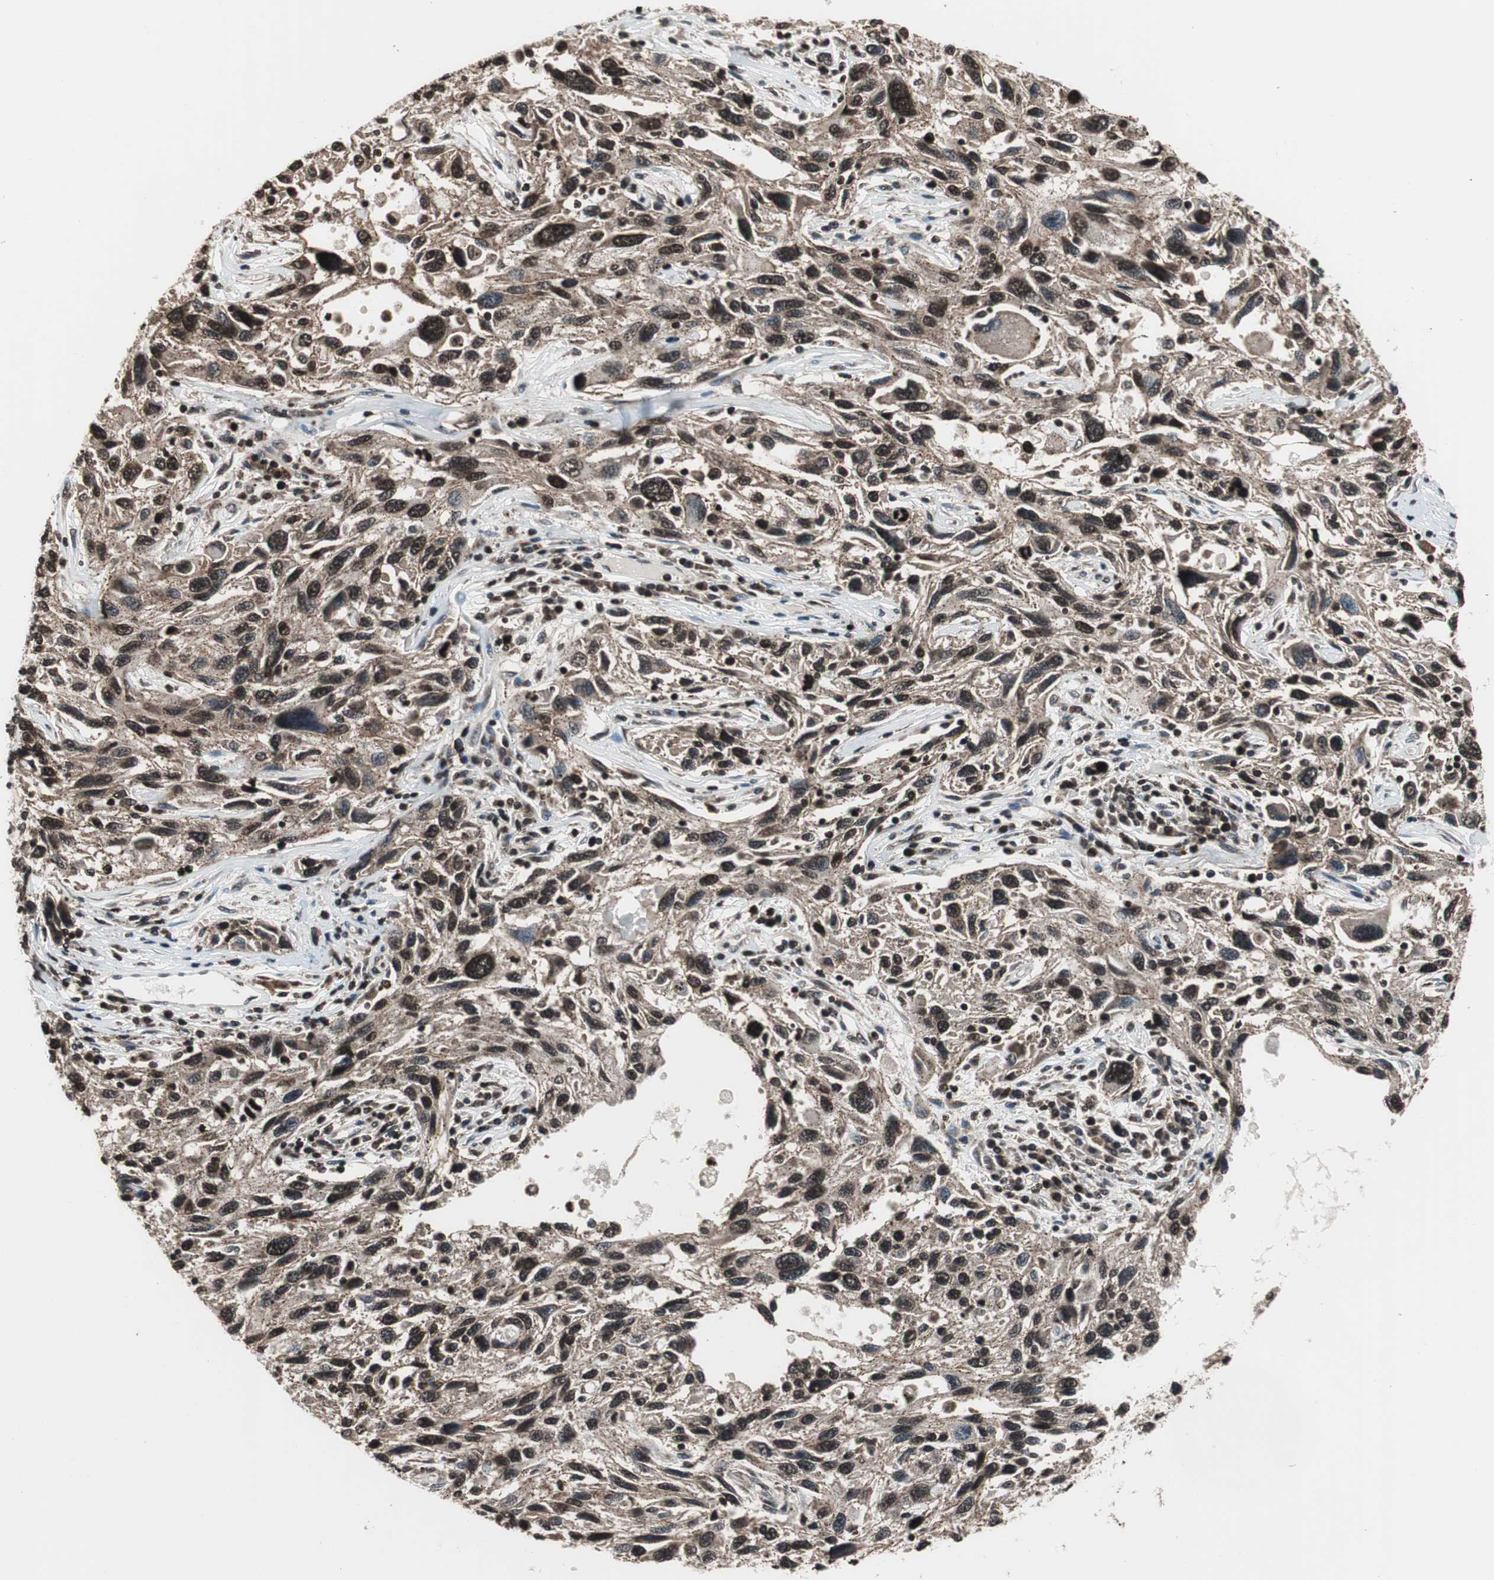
{"staining": {"intensity": "moderate", "quantity": ">75%", "location": "cytoplasmic/membranous,nuclear"}, "tissue": "melanoma", "cell_type": "Tumor cells", "image_type": "cancer", "snomed": [{"axis": "morphology", "description": "Malignant melanoma, NOS"}, {"axis": "topography", "description": "Skin"}], "caption": "About >75% of tumor cells in melanoma show moderate cytoplasmic/membranous and nuclear protein expression as visualized by brown immunohistochemical staining.", "gene": "RFC1", "patient": {"sex": "male", "age": 53}}